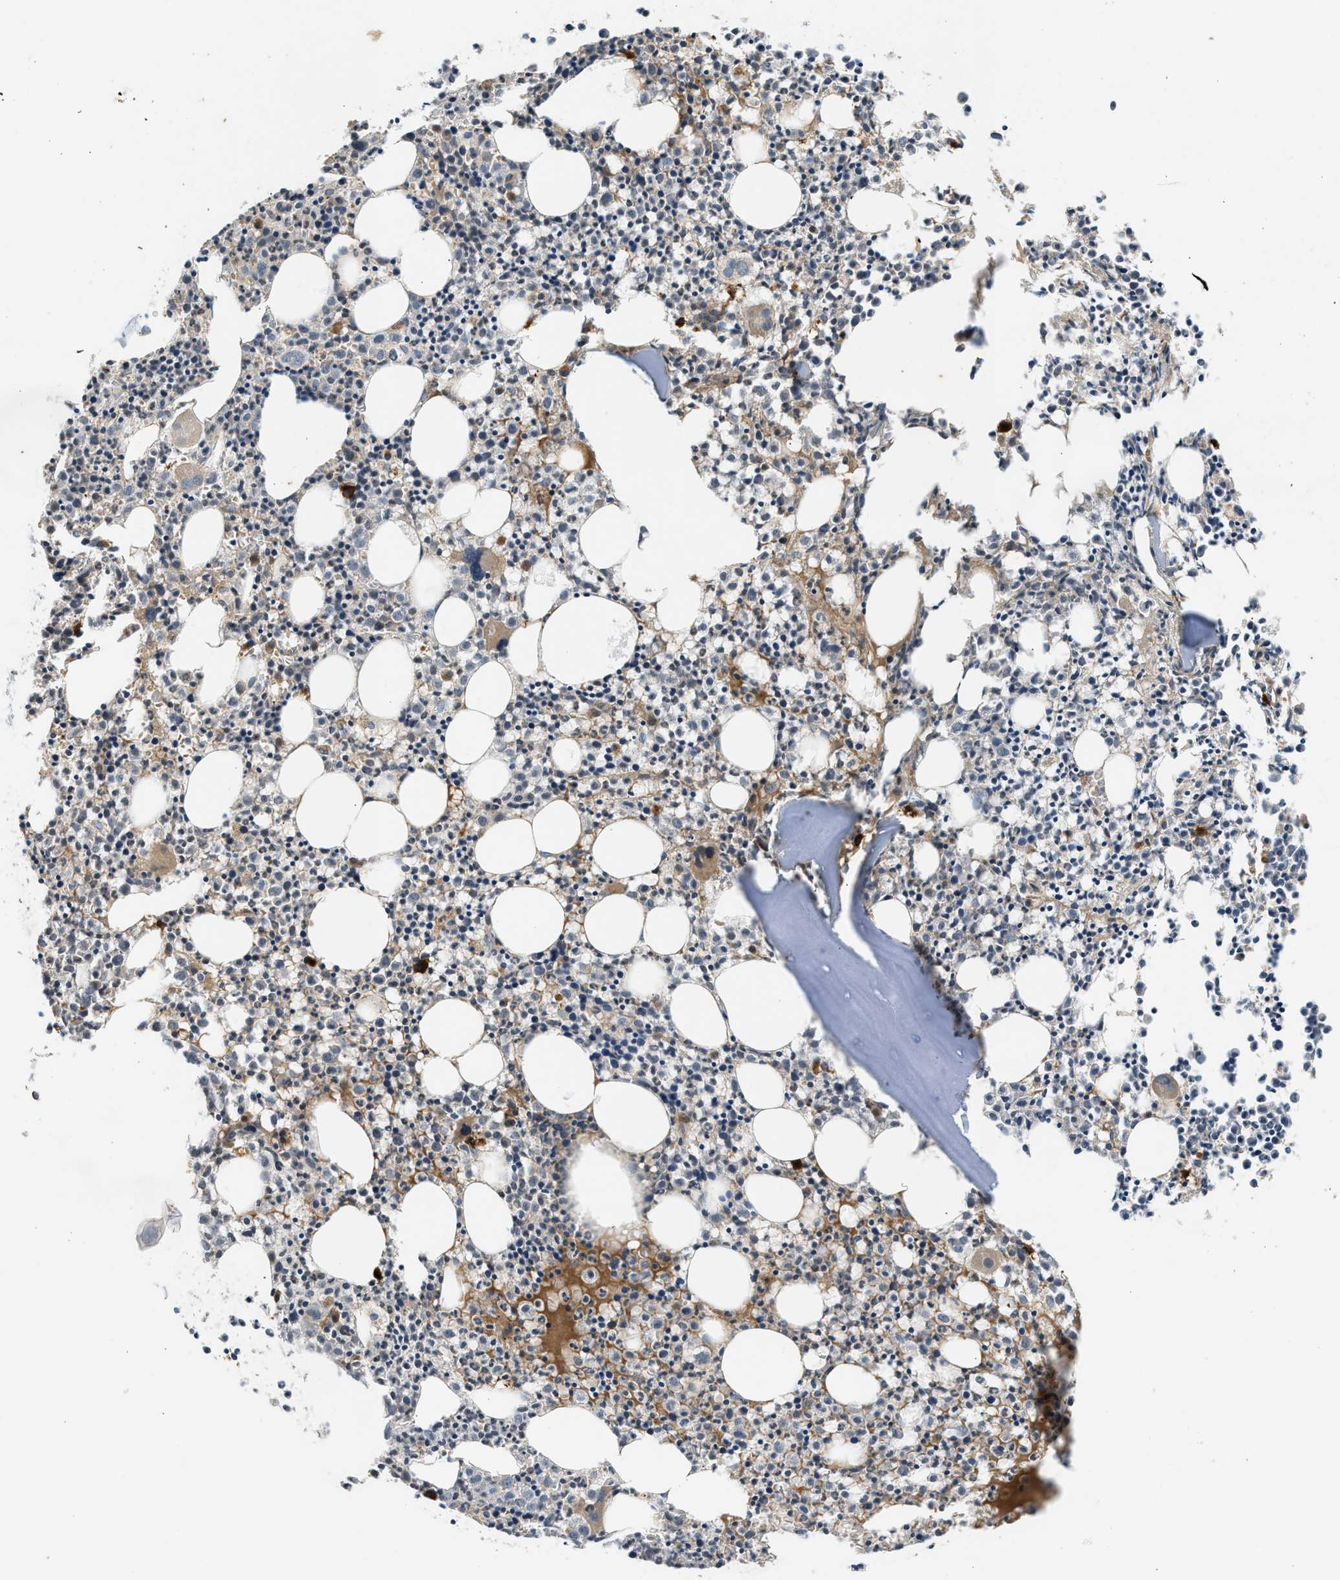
{"staining": {"intensity": "moderate", "quantity": "25%-75%", "location": "cytoplasmic/membranous"}, "tissue": "bone marrow", "cell_type": "Hematopoietic cells", "image_type": "normal", "snomed": [{"axis": "morphology", "description": "Normal tissue, NOS"}, {"axis": "morphology", "description": "Inflammation, NOS"}, {"axis": "topography", "description": "Bone marrow"}], "caption": "Immunohistochemical staining of unremarkable human bone marrow exhibits medium levels of moderate cytoplasmic/membranous expression in about 25%-75% of hematopoietic cells. (Stains: DAB in brown, nuclei in blue, Microscopy: brightfield microscopy at high magnification).", "gene": "ADCY8", "patient": {"sex": "male", "age": 25}}